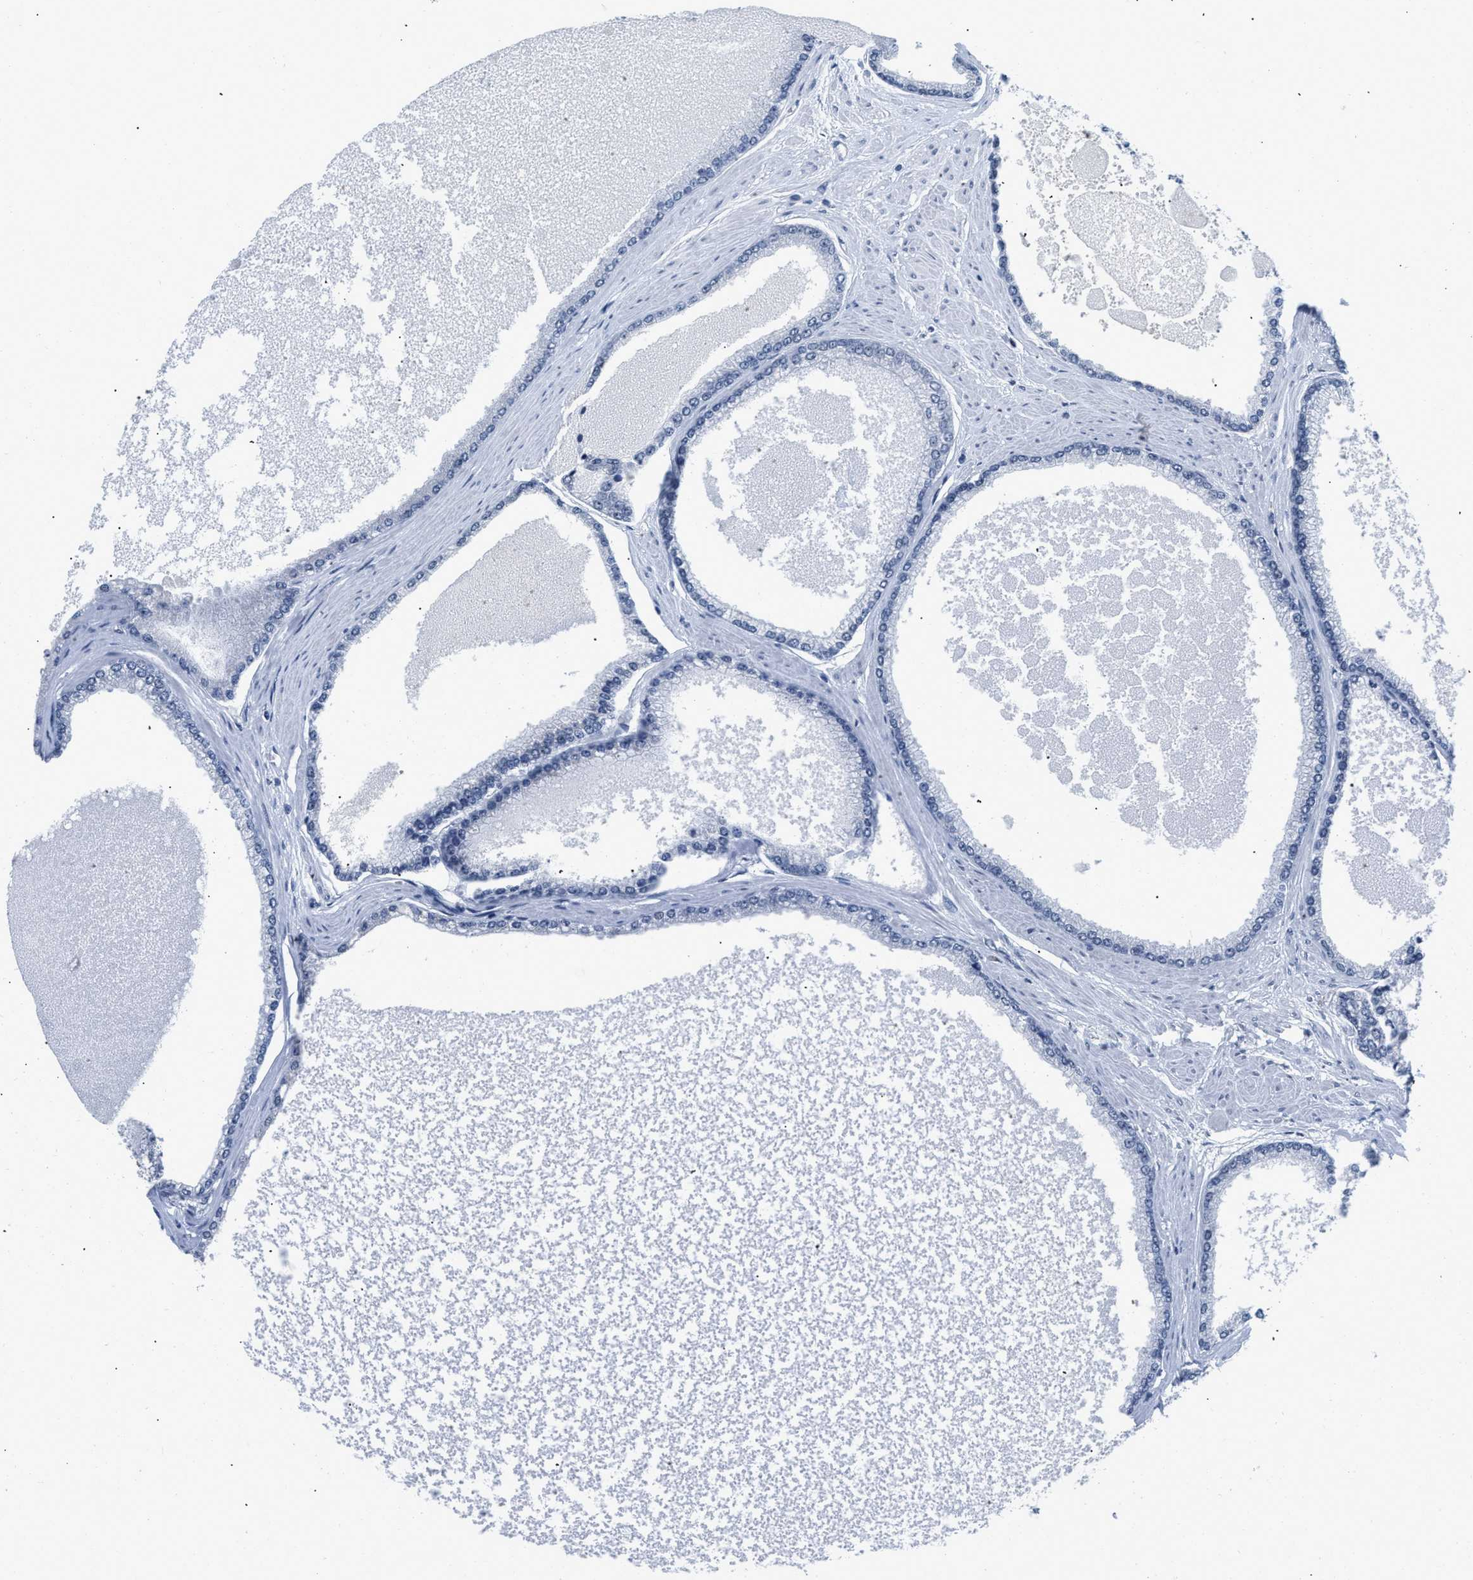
{"staining": {"intensity": "negative", "quantity": "none", "location": "none"}, "tissue": "prostate cancer", "cell_type": "Tumor cells", "image_type": "cancer", "snomed": [{"axis": "morphology", "description": "Adenocarcinoma, High grade"}, {"axis": "topography", "description": "Prostate"}], "caption": "The image exhibits no staining of tumor cells in prostate cancer.", "gene": "RAF1", "patient": {"sex": "male", "age": 61}}